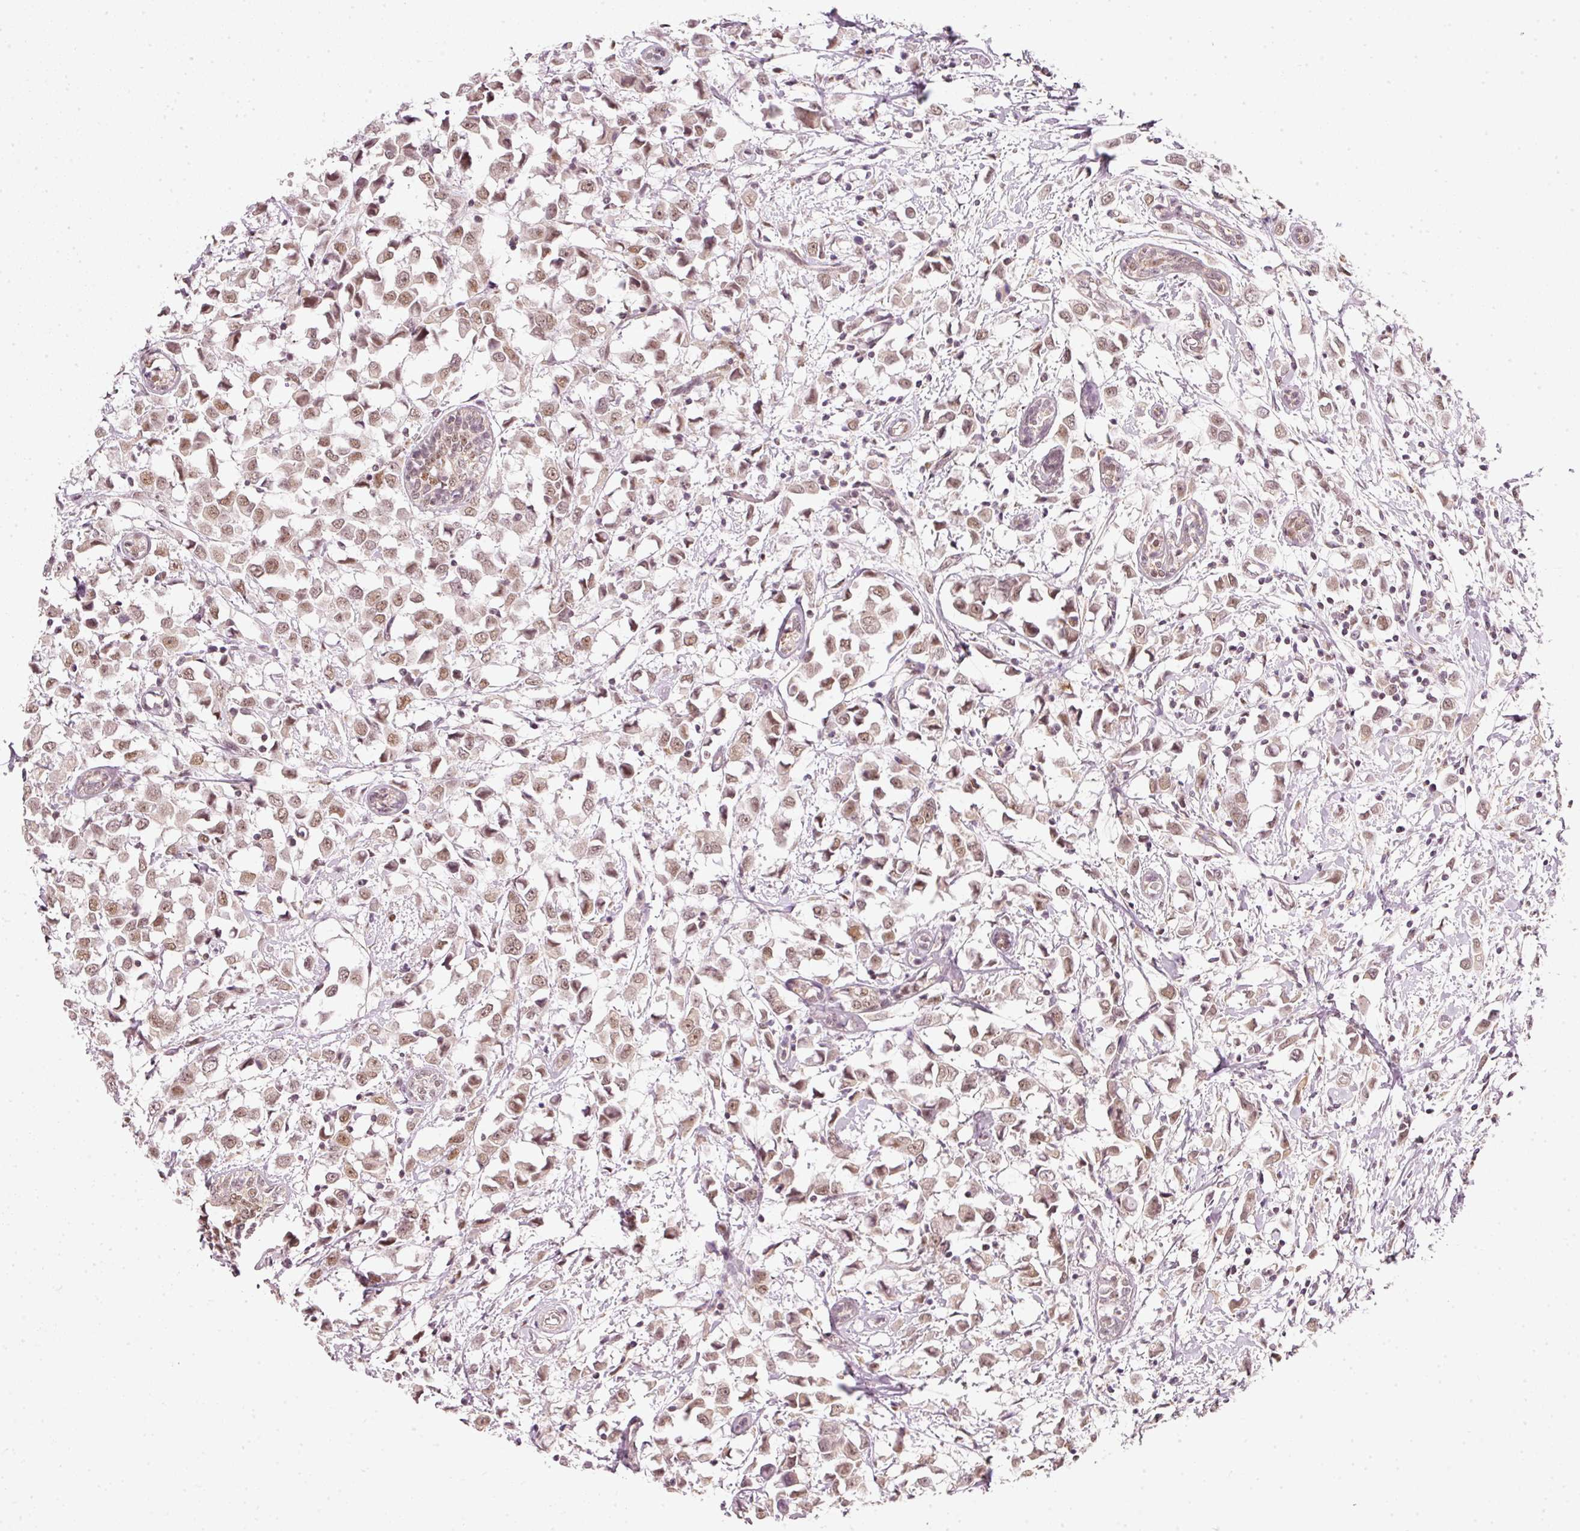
{"staining": {"intensity": "moderate", "quantity": ">75%", "location": "nuclear"}, "tissue": "breast cancer", "cell_type": "Tumor cells", "image_type": "cancer", "snomed": [{"axis": "morphology", "description": "Duct carcinoma"}, {"axis": "topography", "description": "Breast"}], "caption": "Breast cancer stained for a protein exhibits moderate nuclear positivity in tumor cells.", "gene": "FSTL3", "patient": {"sex": "female", "age": 61}}